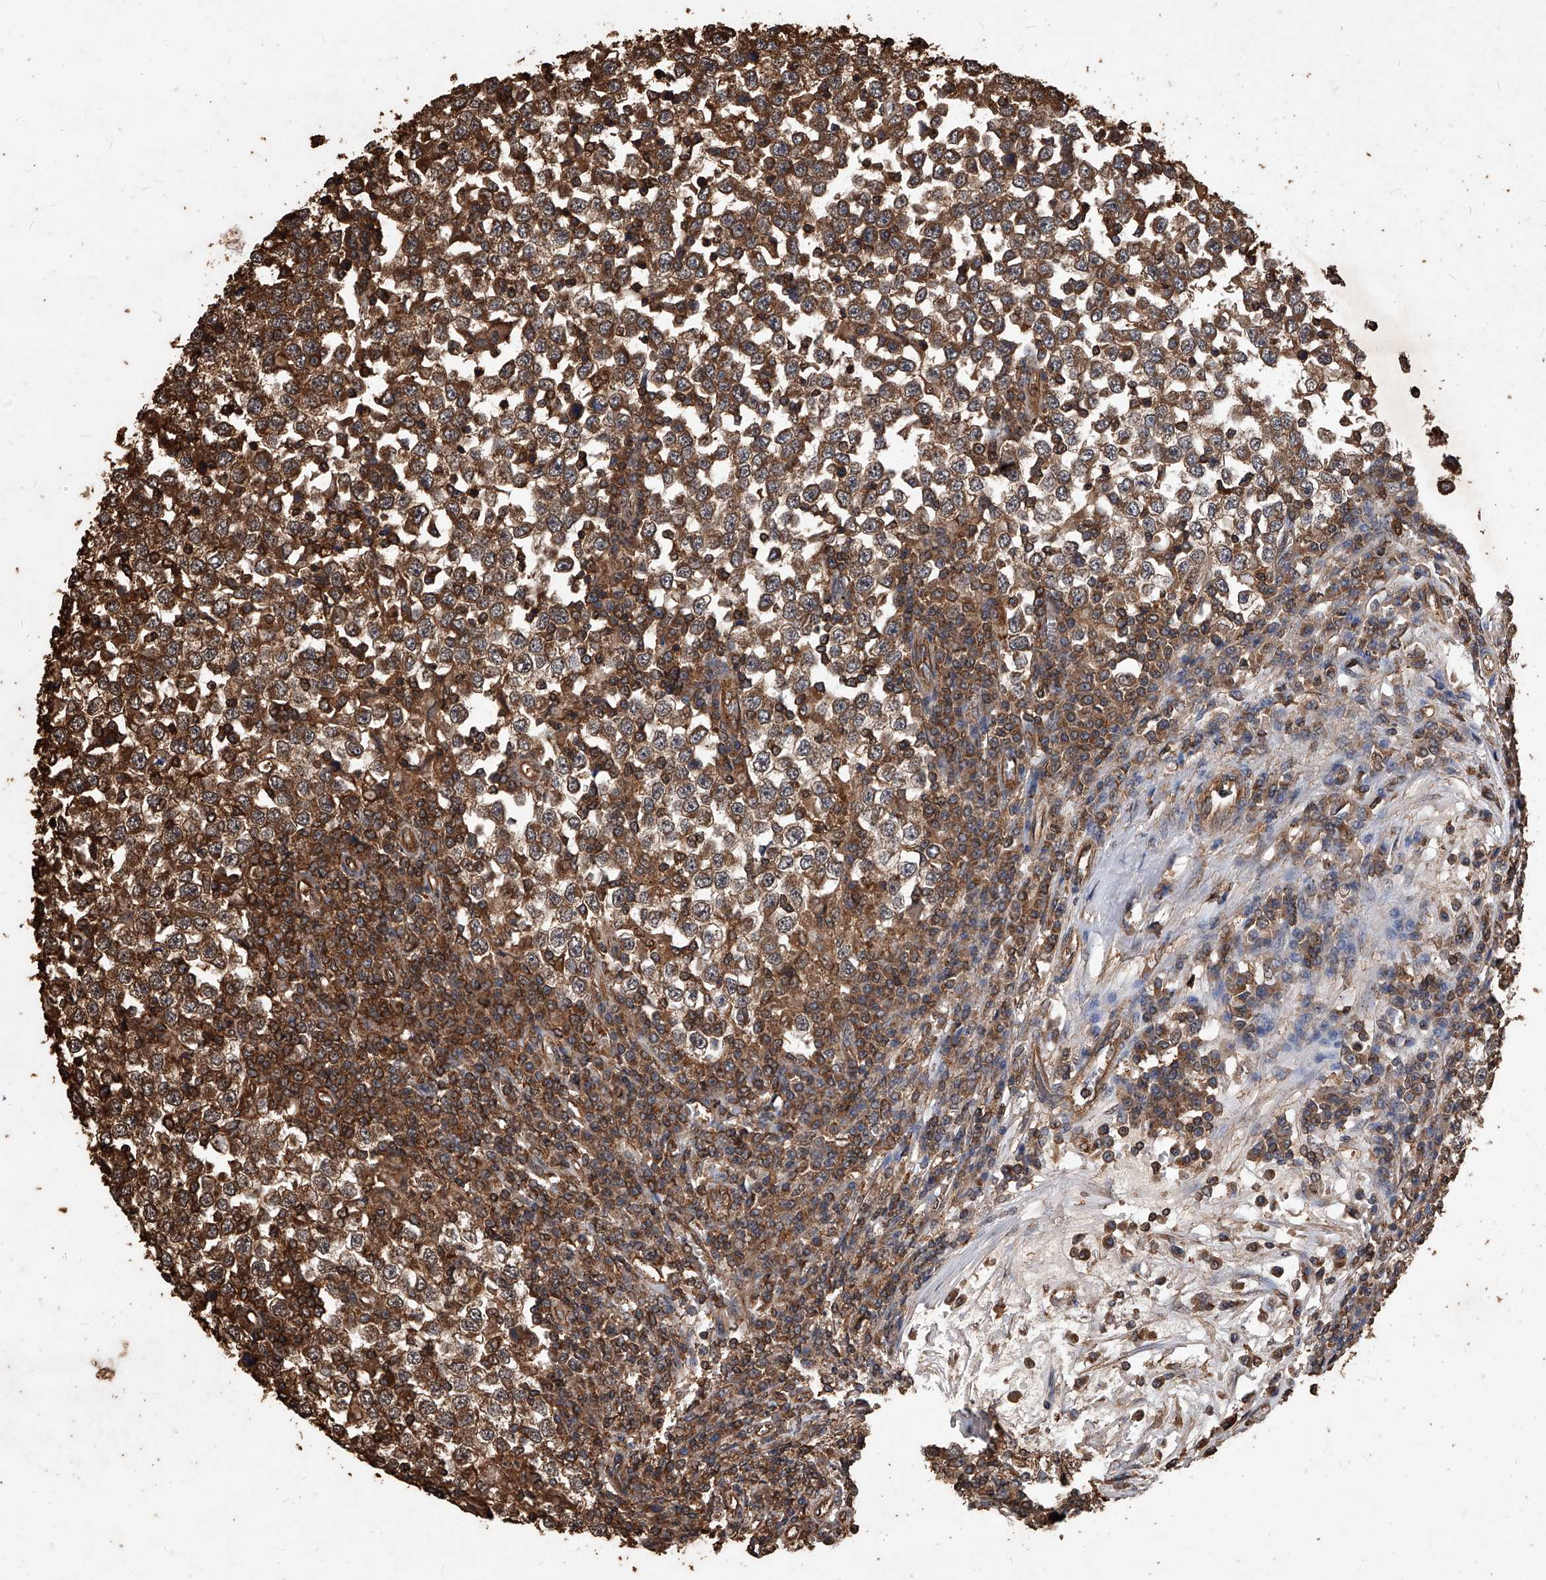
{"staining": {"intensity": "moderate", "quantity": ">75%", "location": "cytoplasmic/membranous"}, "tissue": "testis cancer", "cell_type": "Tumor cells", "image_type": "cancer", "snomed": [{"axis": "morphology", "description": "Seminoma, NOS"}, {"axis": "topography", "description": "Testis"}], "caption": "A photomicrograph showing moderate cytoplasmic/membranous staining in approximately >75% of tumor cells in testis cancer, as visualized by brown immunohistochemical staining.", "gene": "UCP2", "patient": {"sex": "male", "age": 65}}